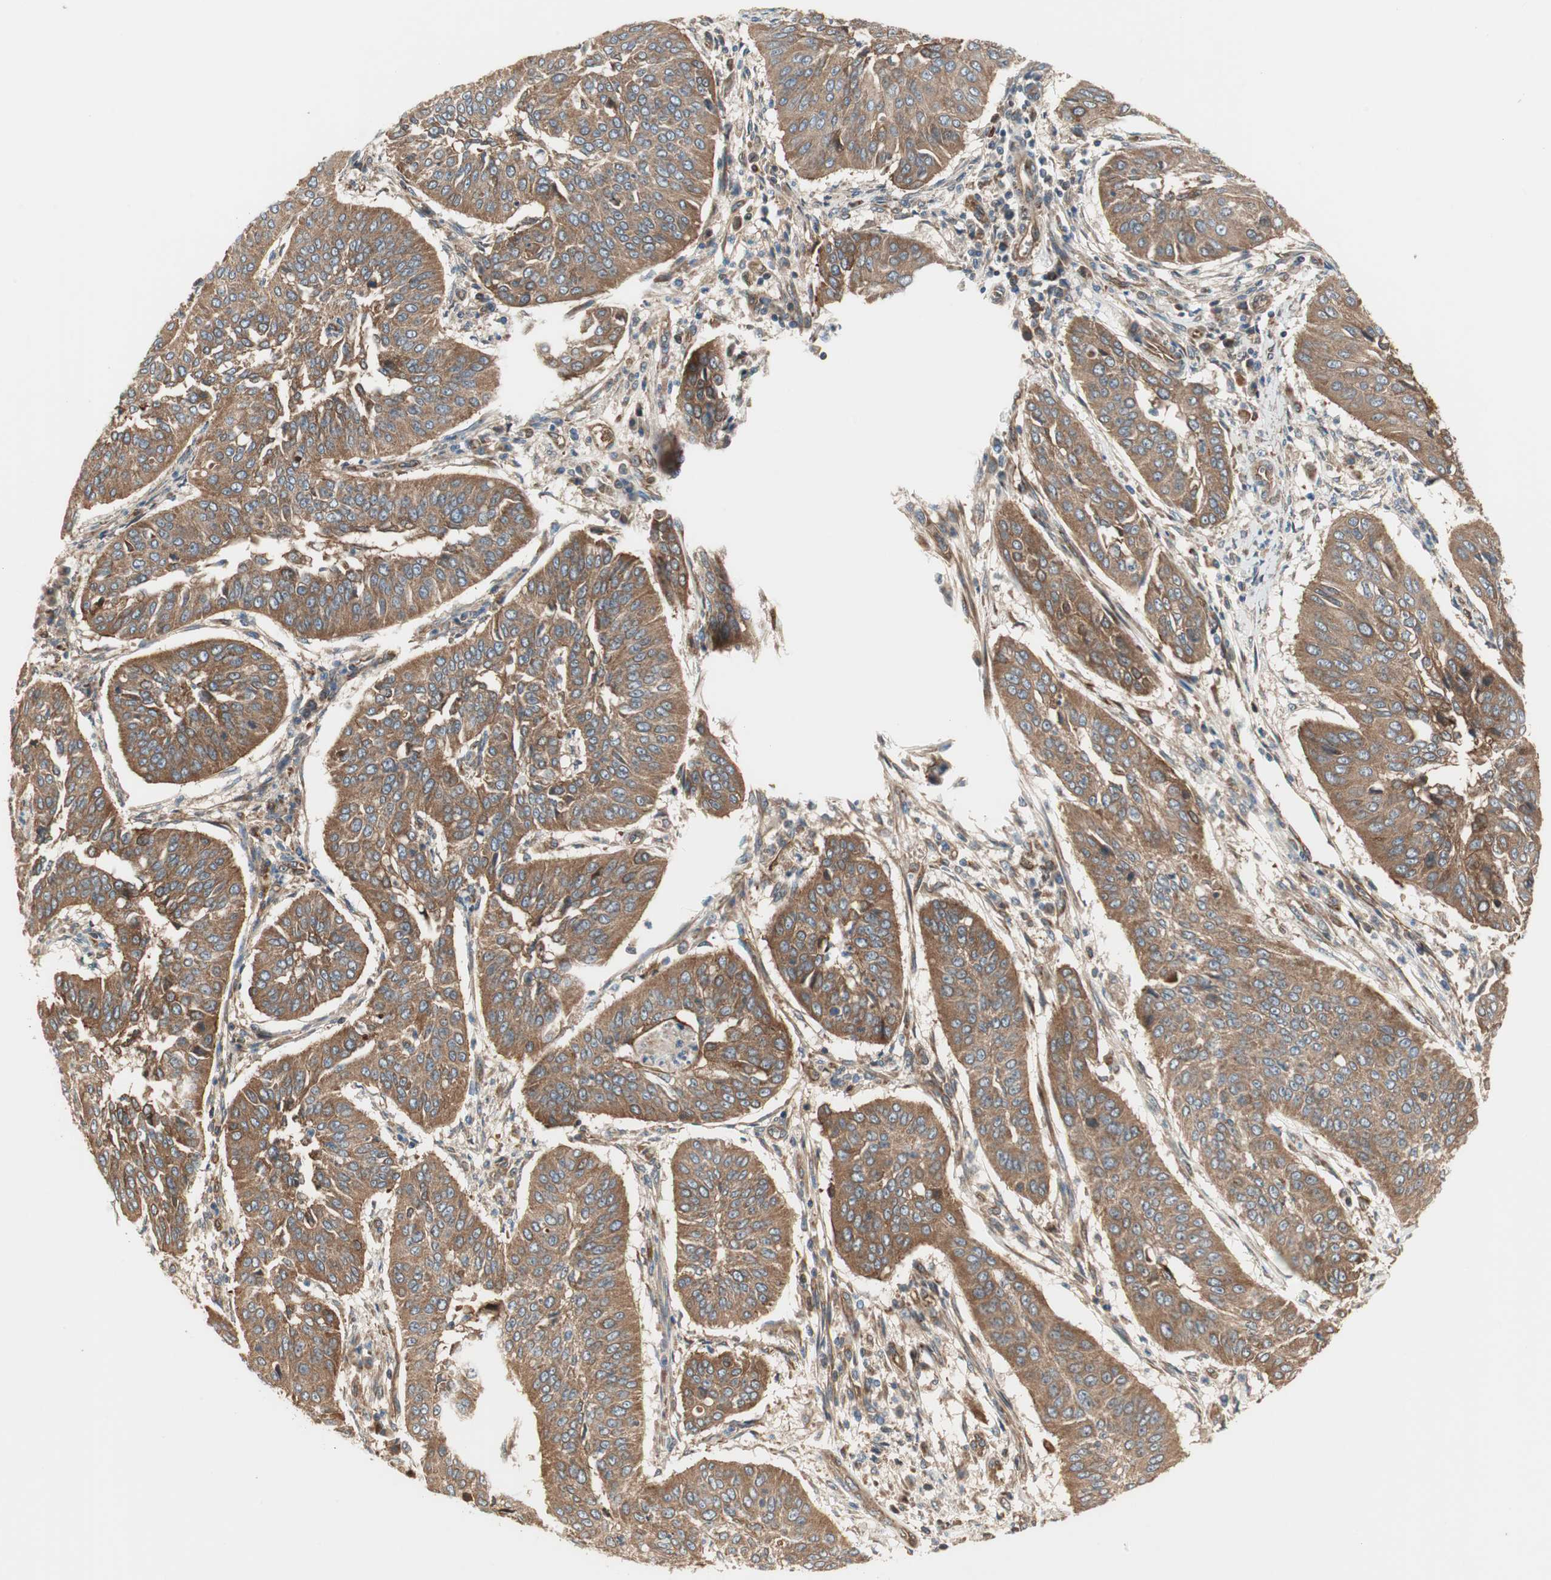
{"staining": {"intensity": "moderate", "quantity": ">75%", "location": "cytoplasmic/membranous"}, "tissue": "cervical cancer", "cell_type": "Tumor cells", "image_type": "cancer", "snomed": [{"axis": "morphology", "description": "Normal tissue, NOS"}, {"axis": "morphology", "description": "Squamous cell carcinoma, NOS"}, {"axis": "topography", "description": "Cervix"}], "caption": "Immunohistochemistry image of squamous cell carcinoma (cervical) stained for a protein (brown), which demonstrates medium levels of moderate cytoplasmic/membranous positivity in approximately >75% of tumor cells.", "gene": "CTTNBP2NL", "patient": {"sex": "female", "age": 39}}